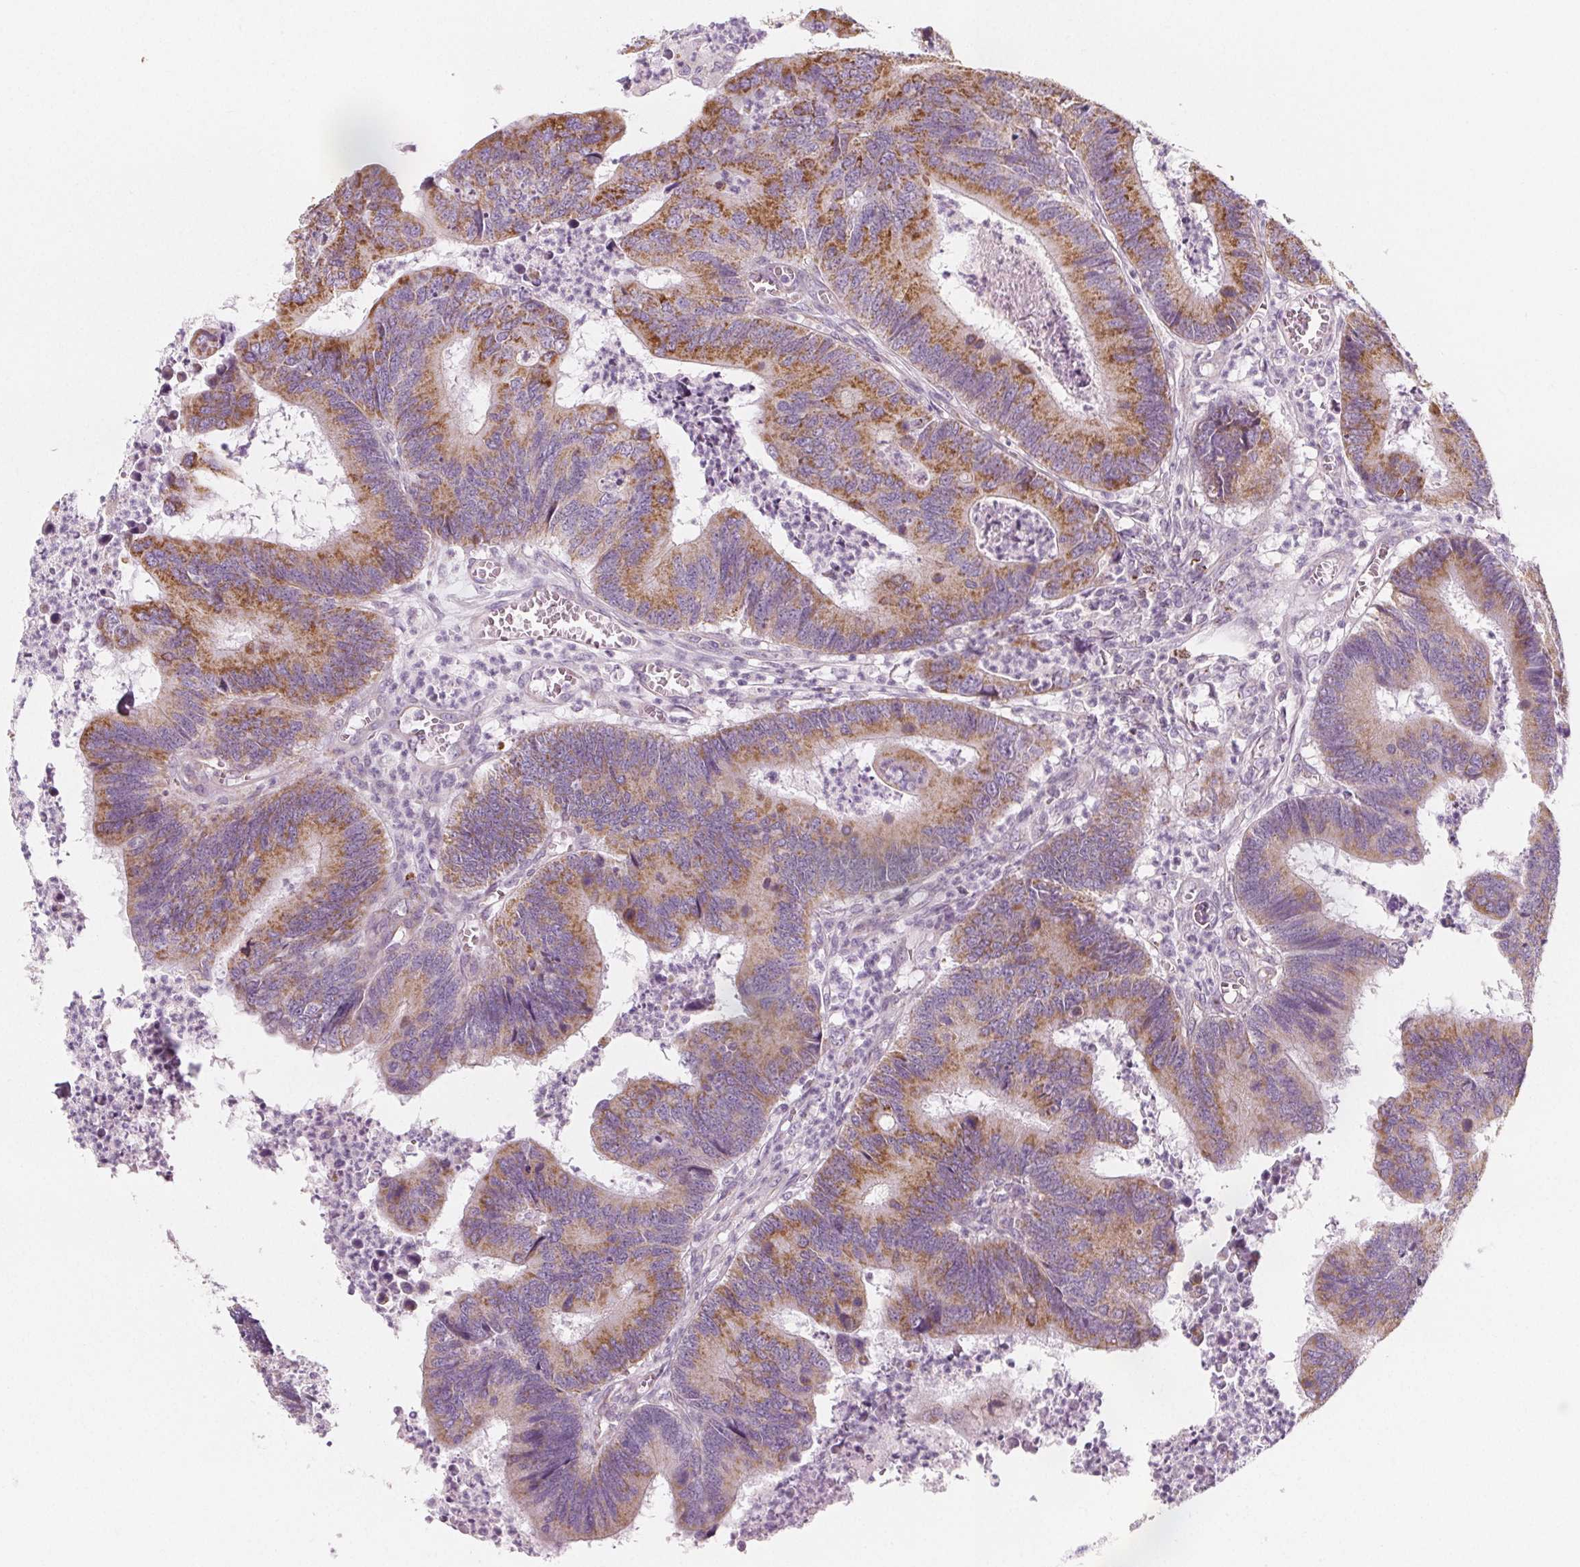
{"staining": {"intensity": "moderate", "quantity": "25%-75%", "location": "cytoplasmic/membranous"}, "tissue": "colorectal cancer", "cell_type": "Tumor cells", "image_type": "cancer", "snomed": [{"axis": "morphology", "description": "Adenocarcinoma, NOS"}, {"axis": "topography", "description": "Colon"}], "caption": "Colorectal cancer was stained to show a protein in brown. There is medium levels of moderate cytoplasmic/membranous expression in about 25%-75% of tumor cells. (DAB (3,3'-diaminobenzidine) = brown stain, brightfield microscopy at high magnification).", "gene": "IL17C", "patient": {"sex": "female", "age": 67}}